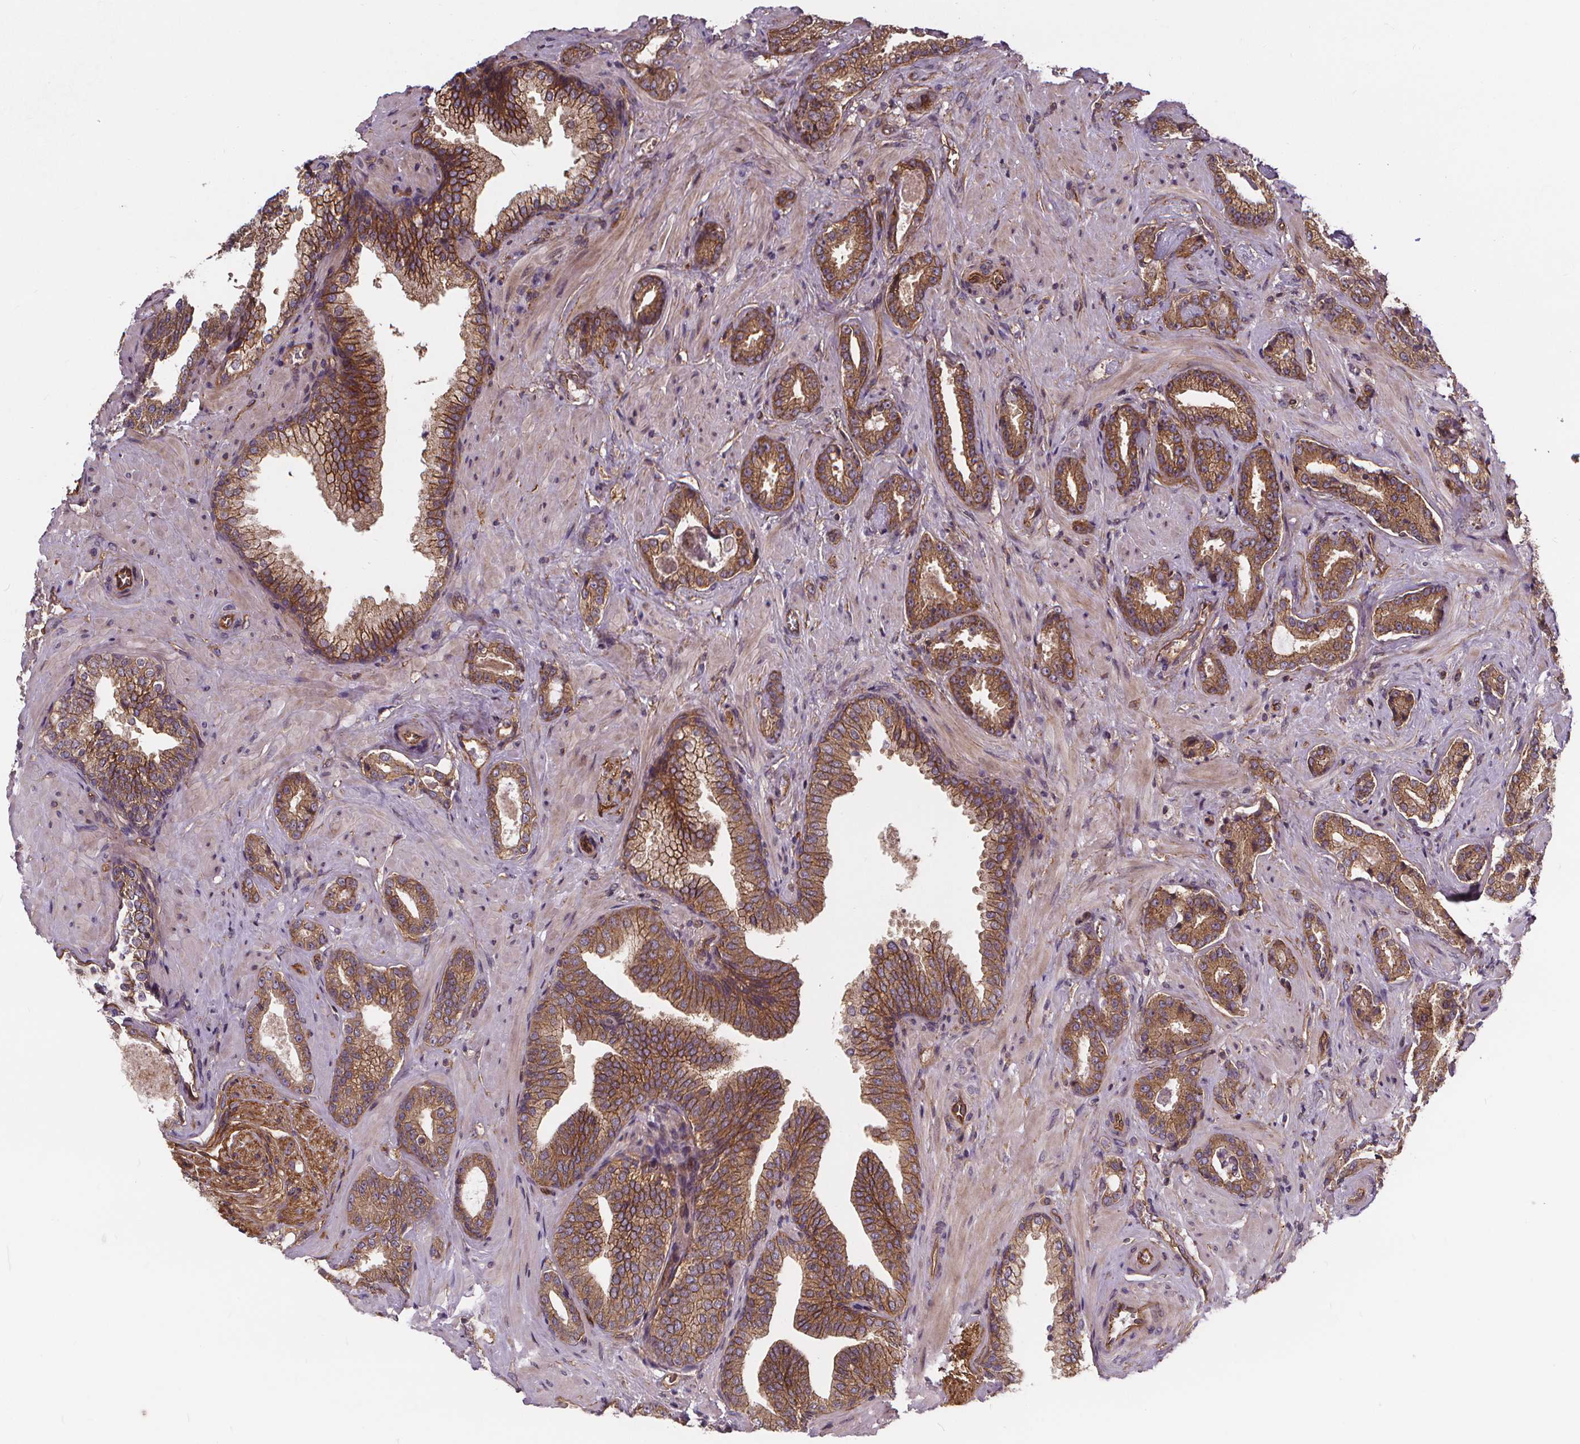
{"staining": {"intensity": "moderate", "quantity": ">75%", "location": "cytoplasmic/membranous"}, "tissue": "prostate cancer", "cell_type": "Tumor cells", "image_type": "cancer", "snomed": [{"axis": "morphology", "description": "Adenocarcinoma, Low grade"}, {"axis": "topography", "description": "Prostate"}], "caption": "The micrograph reveals immunohistochemical staining of prostate cancer. There is moderate cytoplasmic/membranous positivity is appreciated in approximately >75% of tumor cells. The staining is performed using DAB (3,3'-diaminobenzidine) brown chromogen to label protein expression. The nuclei are counter-stained blue using hematoxylin.", "gene": "CLINT1", "patient": {"sex": "male", "age": 61}}